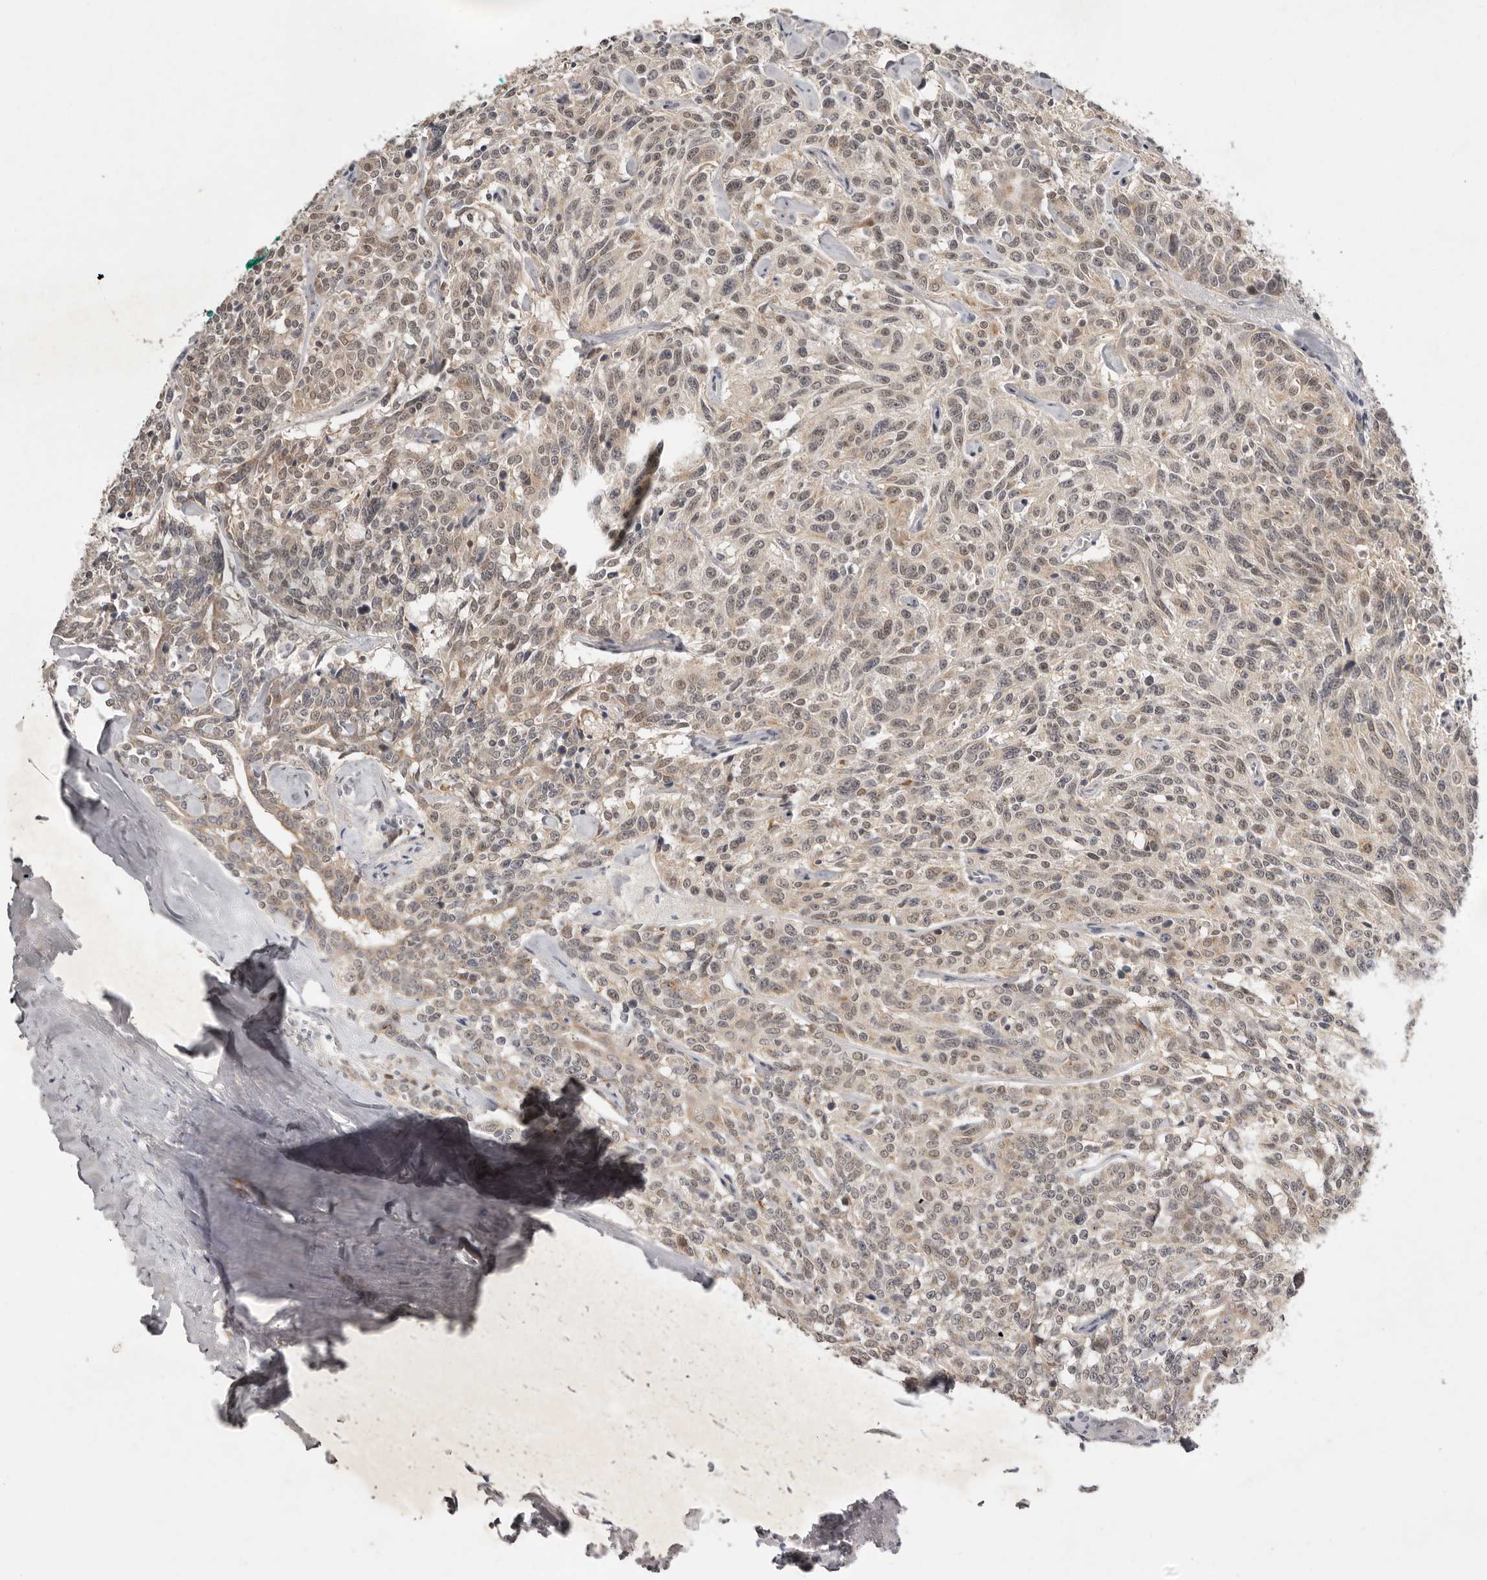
{"staining": {"intensity": "weak", "quantity": ">75%", "location": "cytoplasmic/membranous,nuclear"}, "tissue": "carcinoid", "cell_type": "Tumor cells", "image_type": "cancer", "snomed": [{"axis": "morphology", "description": "Carcinoid, malignant, NOS"}, {"axis": "topography", "description": "Lung"}], "caption": "This histopathology image displays carcinoid stained with immunohistochemistry to label a protein in brown. The cytoplasmic/membranous and nuclear of tumor cells show weak positivity for the protein. Nuclei are counter-stained blue.", "gene": "NSUN4", "patient": {"sex": "female", "age": 46}}